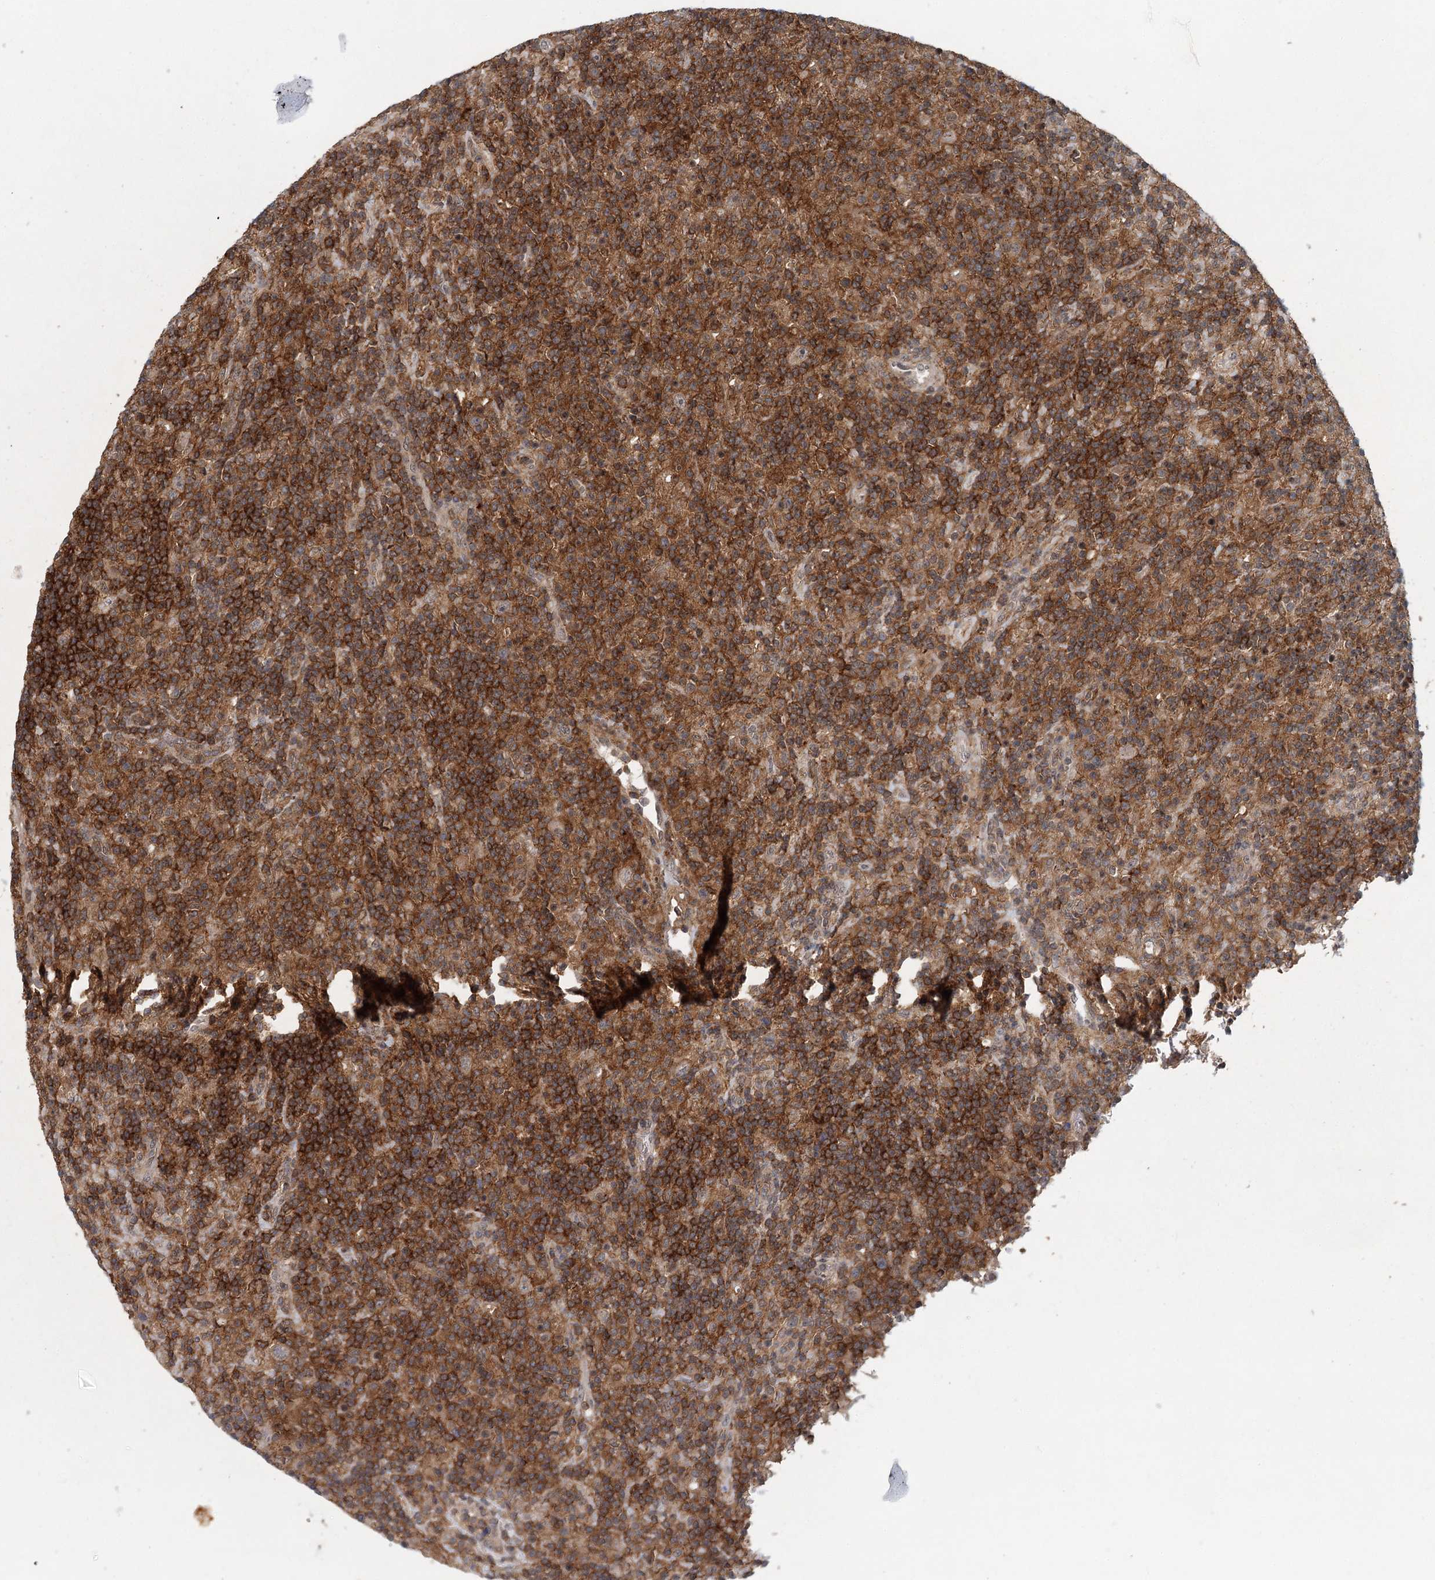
{"staining": {"intensity": "negative", "quantity": "none", "location": "none"}, "tissue": "lymphoma", "cell_type": "Tumor cells", "image_type": "cancer", "snomed": [{"axis": "morphology", "description": "Hodgkin's disease, NOS"}, {"axis": "topography", "description": "Lymph node"}], "caption": "This photomicrograph is of lymphoma stained with IHC to label a protein in brown with the nuclei are counter-stained blue. There is no positivity in tumor cells.", "gene": "CDC42SE2", "patient": {"sex": "male", "age": 70}}